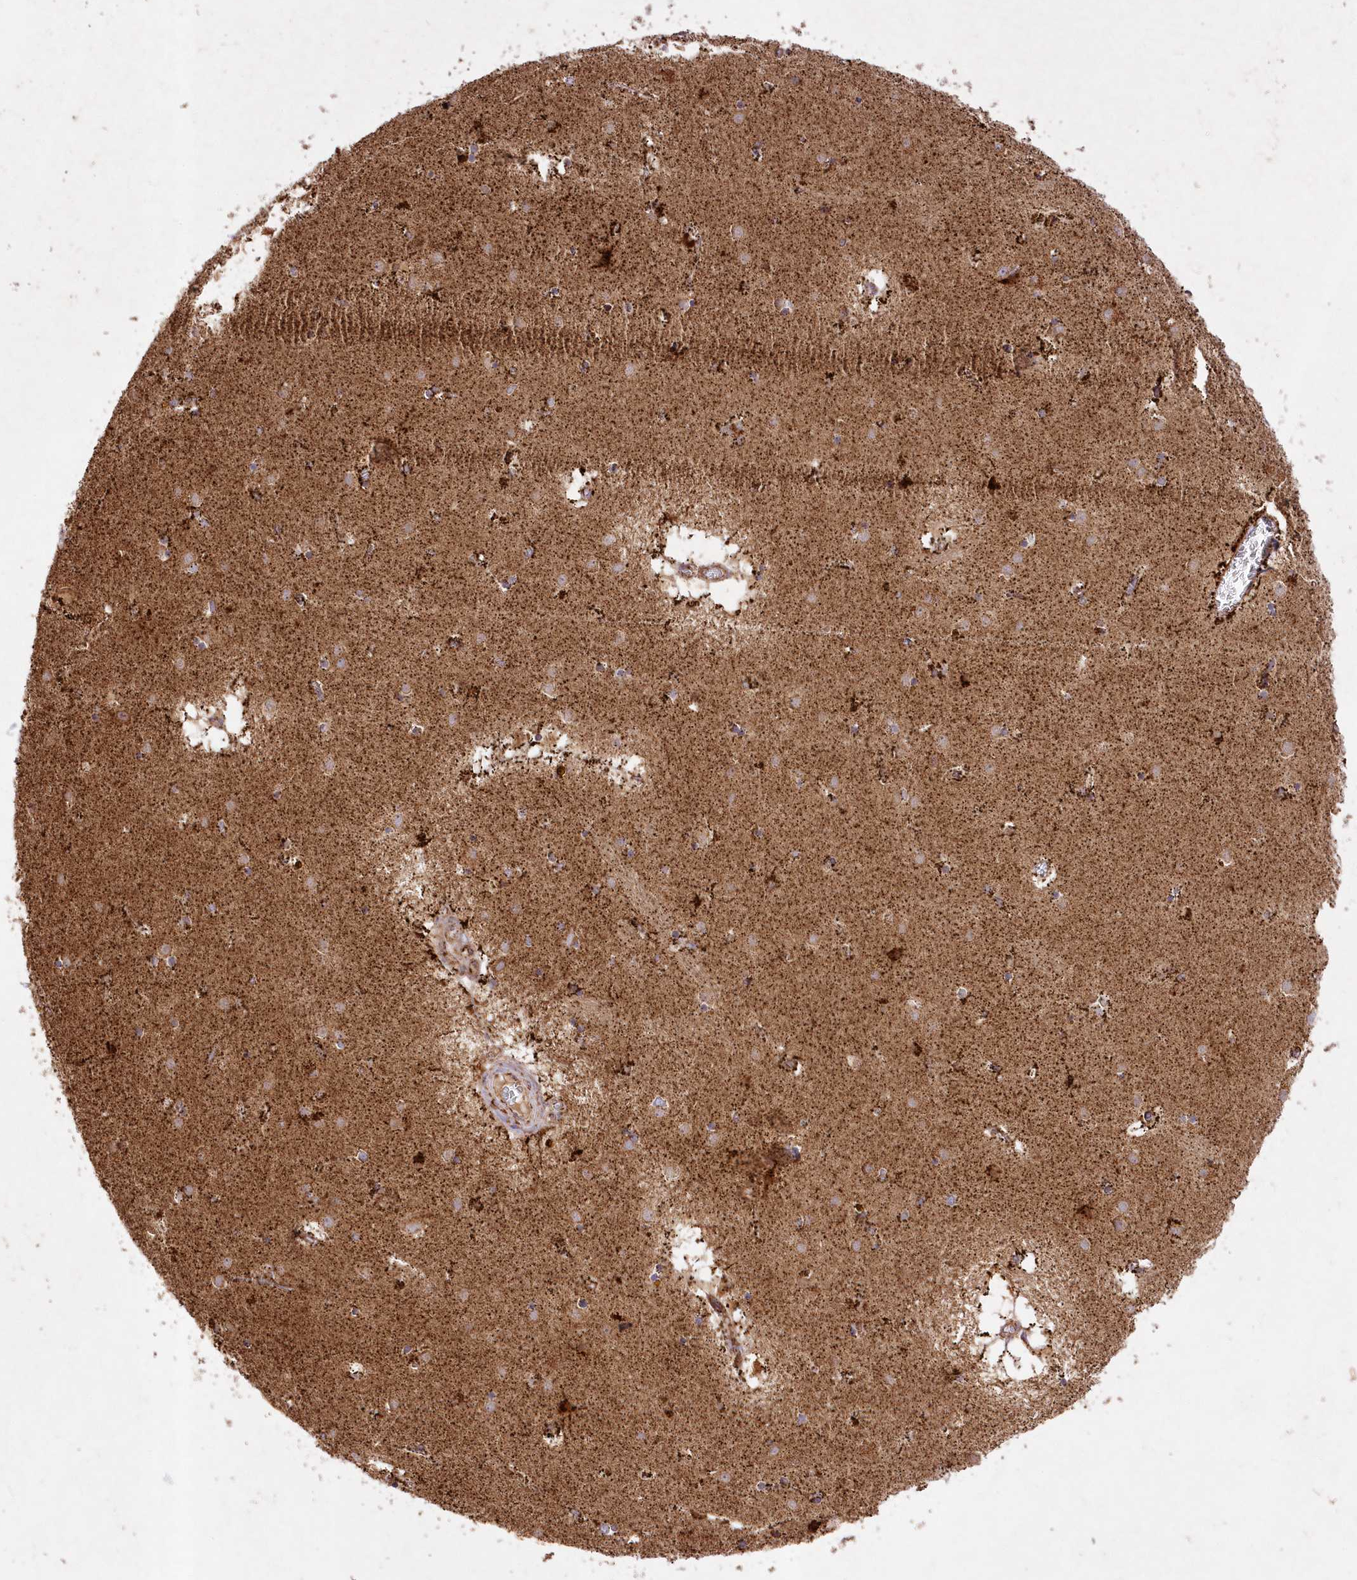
{"staining": {"intensity": "moderate", "quantity": ">75%", "location": "cytoplasmic/membranous"}, "tissue": "caudate", "cell_type": "Glial cells", "image_type": "normal", "snomed": [{"axis": "morphology", "description": "Normal tissue, NOS"}, {"axis": "topography", "description": "Lateral ventricle wall"}], "caption": "Protein analysis of benign caudate displays moderate cytoplasmic/membranous expression in approximately >75% of glial cells.", "gene": "ASNSD1", "patient": {"sex": "male", "age": 70}}